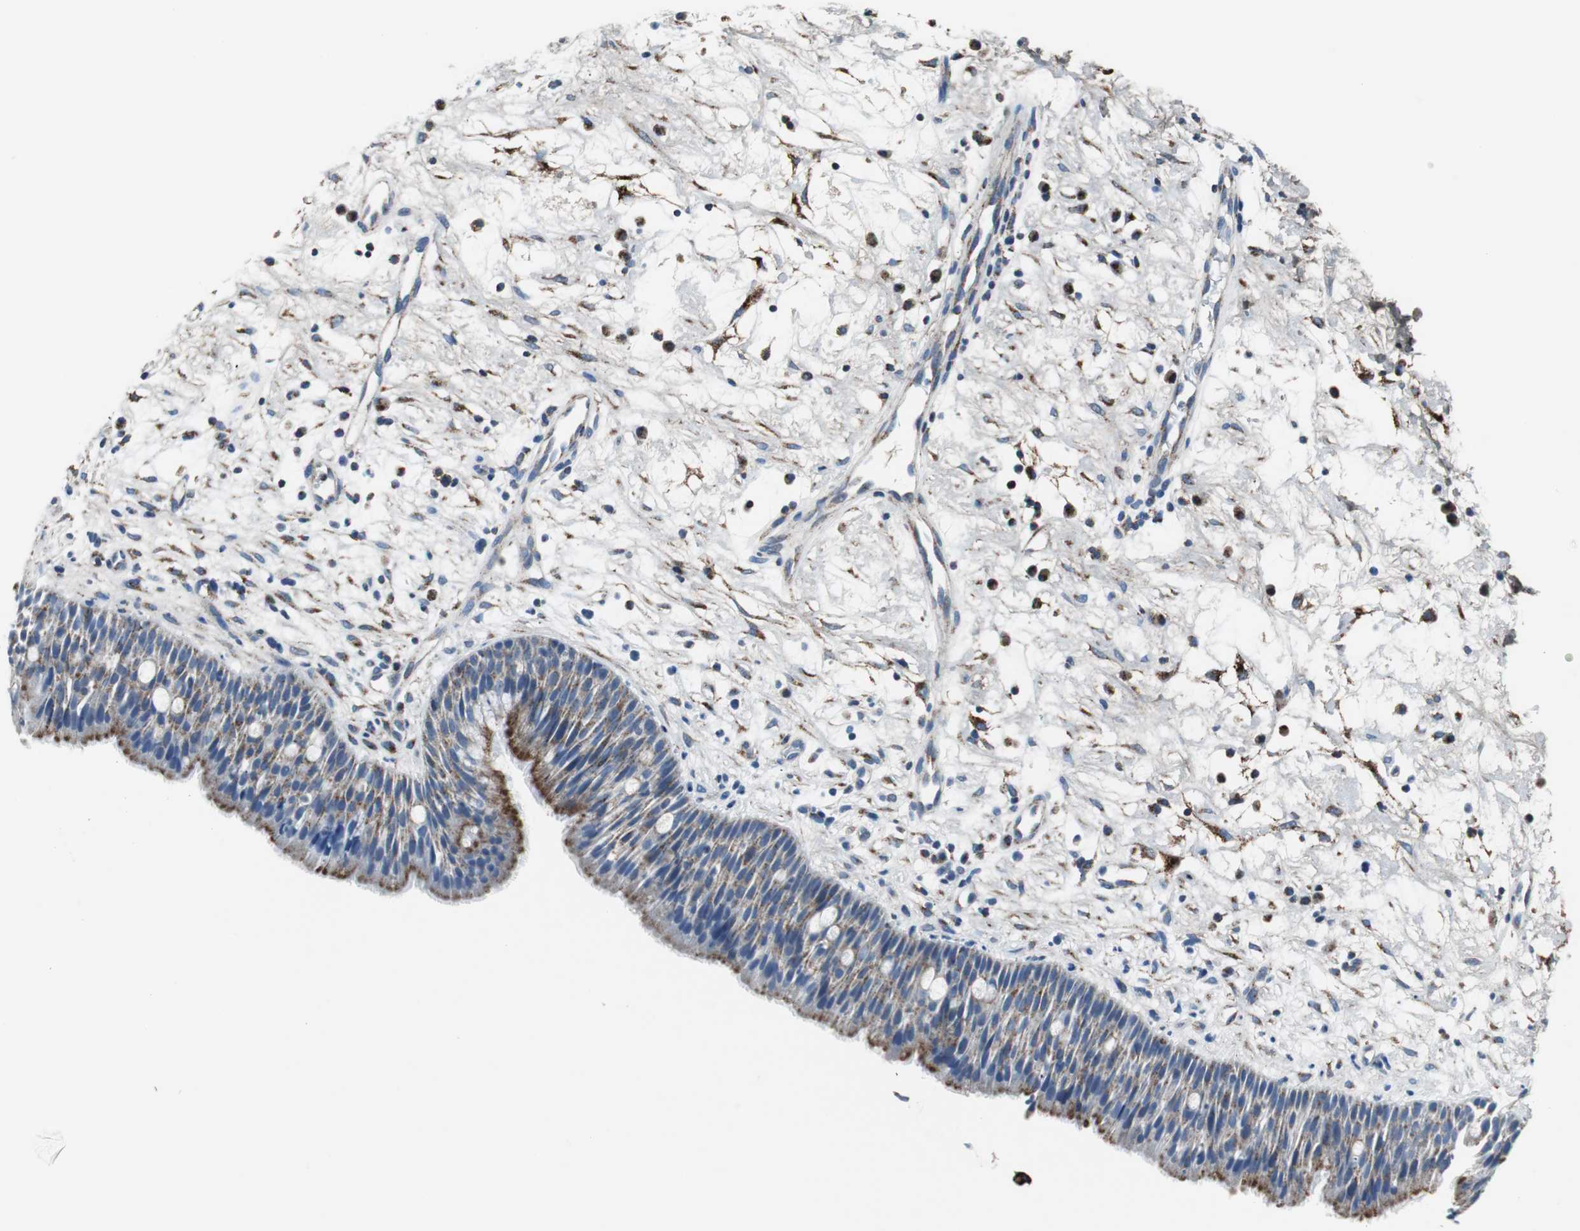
{"staining": {"intensity": "strong", "quantity": "25%-75%", "location": "cytoplasmic/membranous"}, "tissue": "nasopharynx", "cell_type": "Respiratory epithelial cells", "image_type": "normal", "snomed": [{"axis": "morphology", "description": "Normal tissue, NOS"}, {"axis": "topography", "description": "Nasopharynx"}], "caption": "The histopathology image reveals staining of unremarkable nasopharynx, revealing strong cytoplasmic/membranous protein expression (brown color) within respiratory epithelial cells. (Brightfield microscopy of DAB IHC at high magnification).", "gene": "C1QTNF7", "patient": {"sex": "male", "age": 13}}